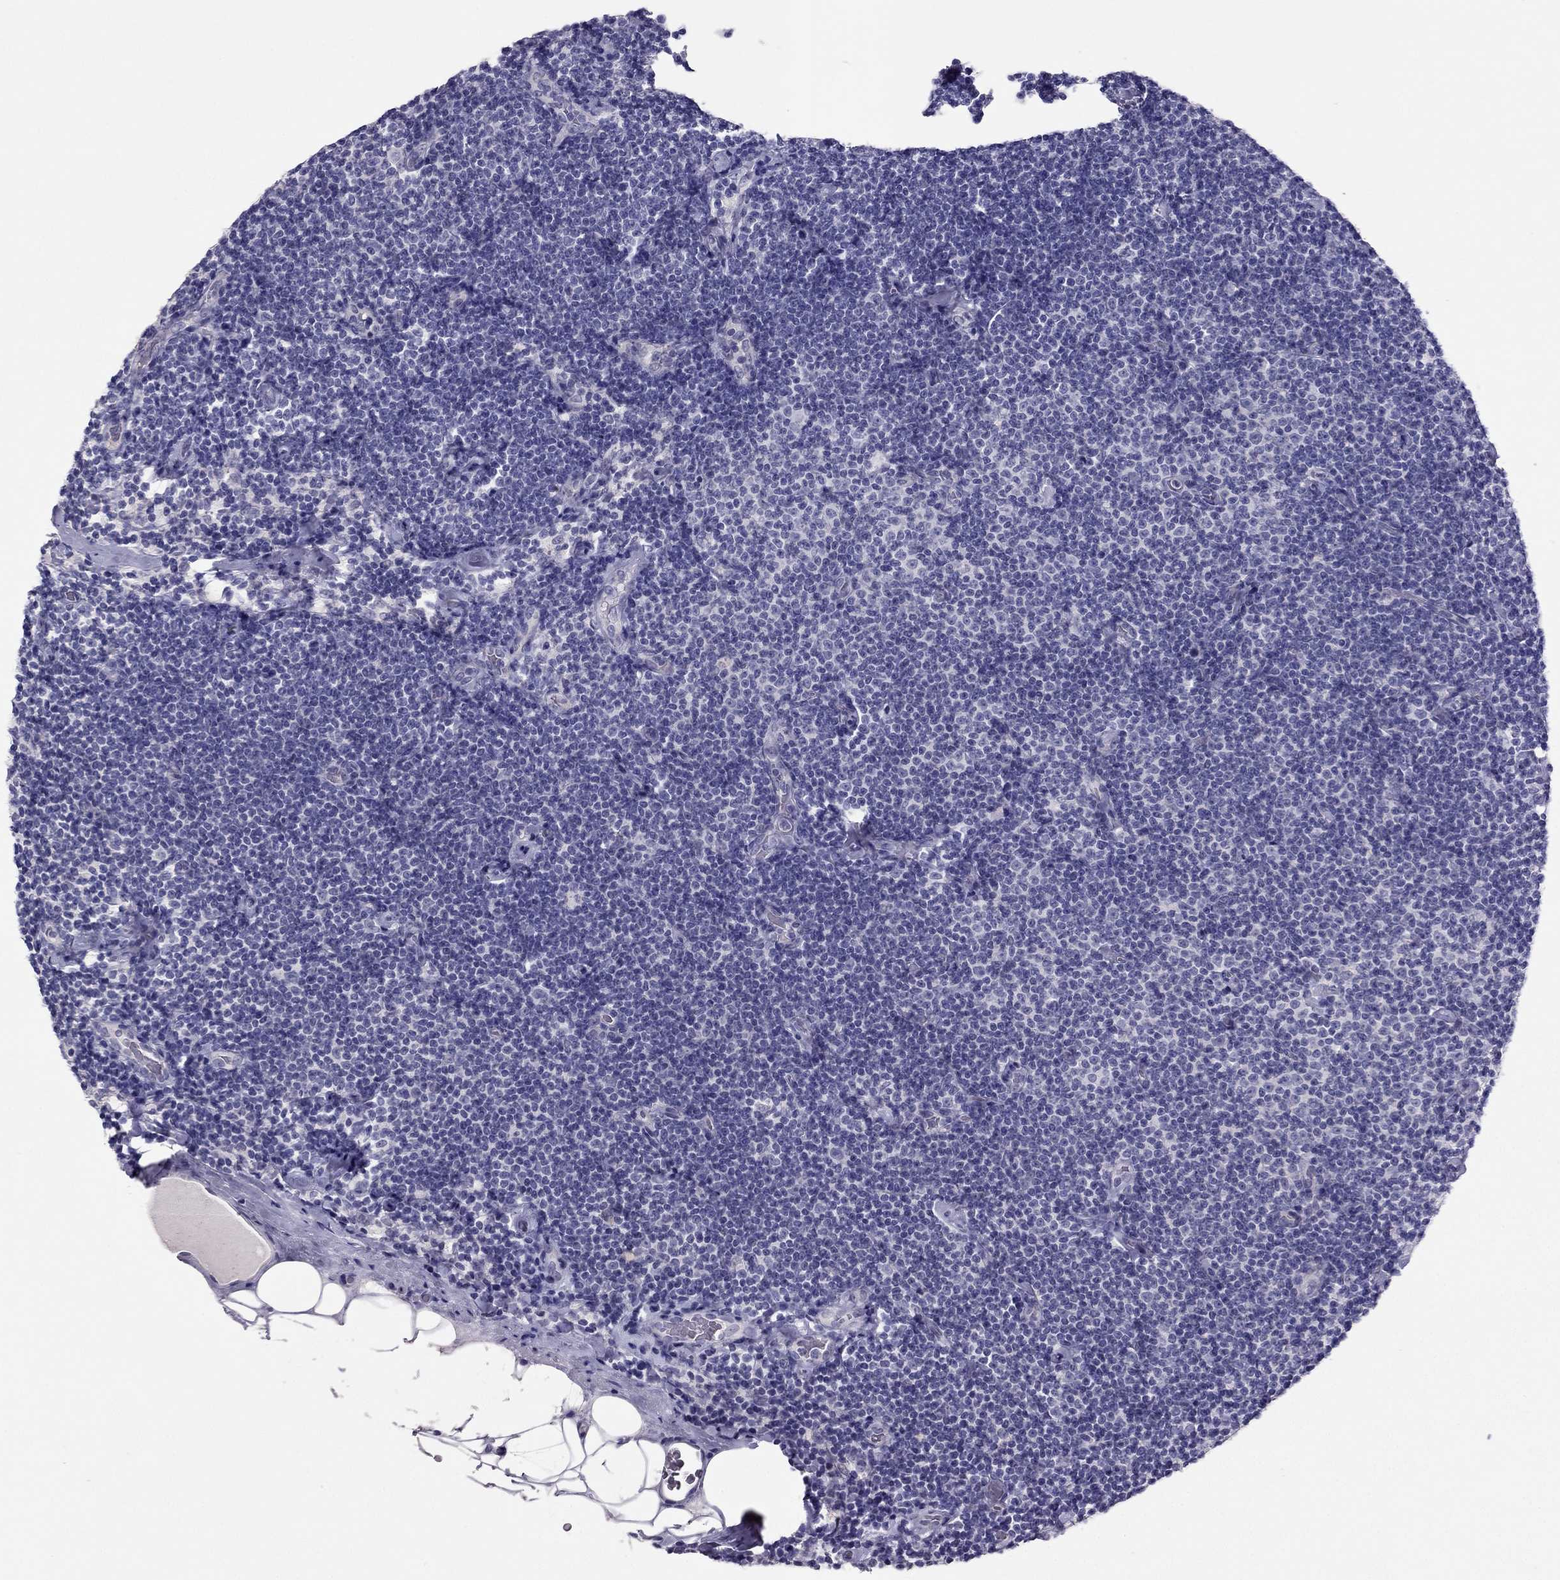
{"staining": {"intensity": "negative", "quantity": "none", "location": "none"}, "tissue": "lymphoma", "cell_type": "Tumor cells", "image_type": "cancer", "snomed": [{"axis": "morphology", "description": "Malignant lymphoma, non-Hodgkin's type, Low grade"}, {"axis": "topography", "description": "Lymph node"}], "caption": "IHC of human low-grade malignant lymphoma, non-Hodgkin's type shows no staining in tumor cells.", "gene": "RHO", "patient": {"sex": "male", "age": 81}}